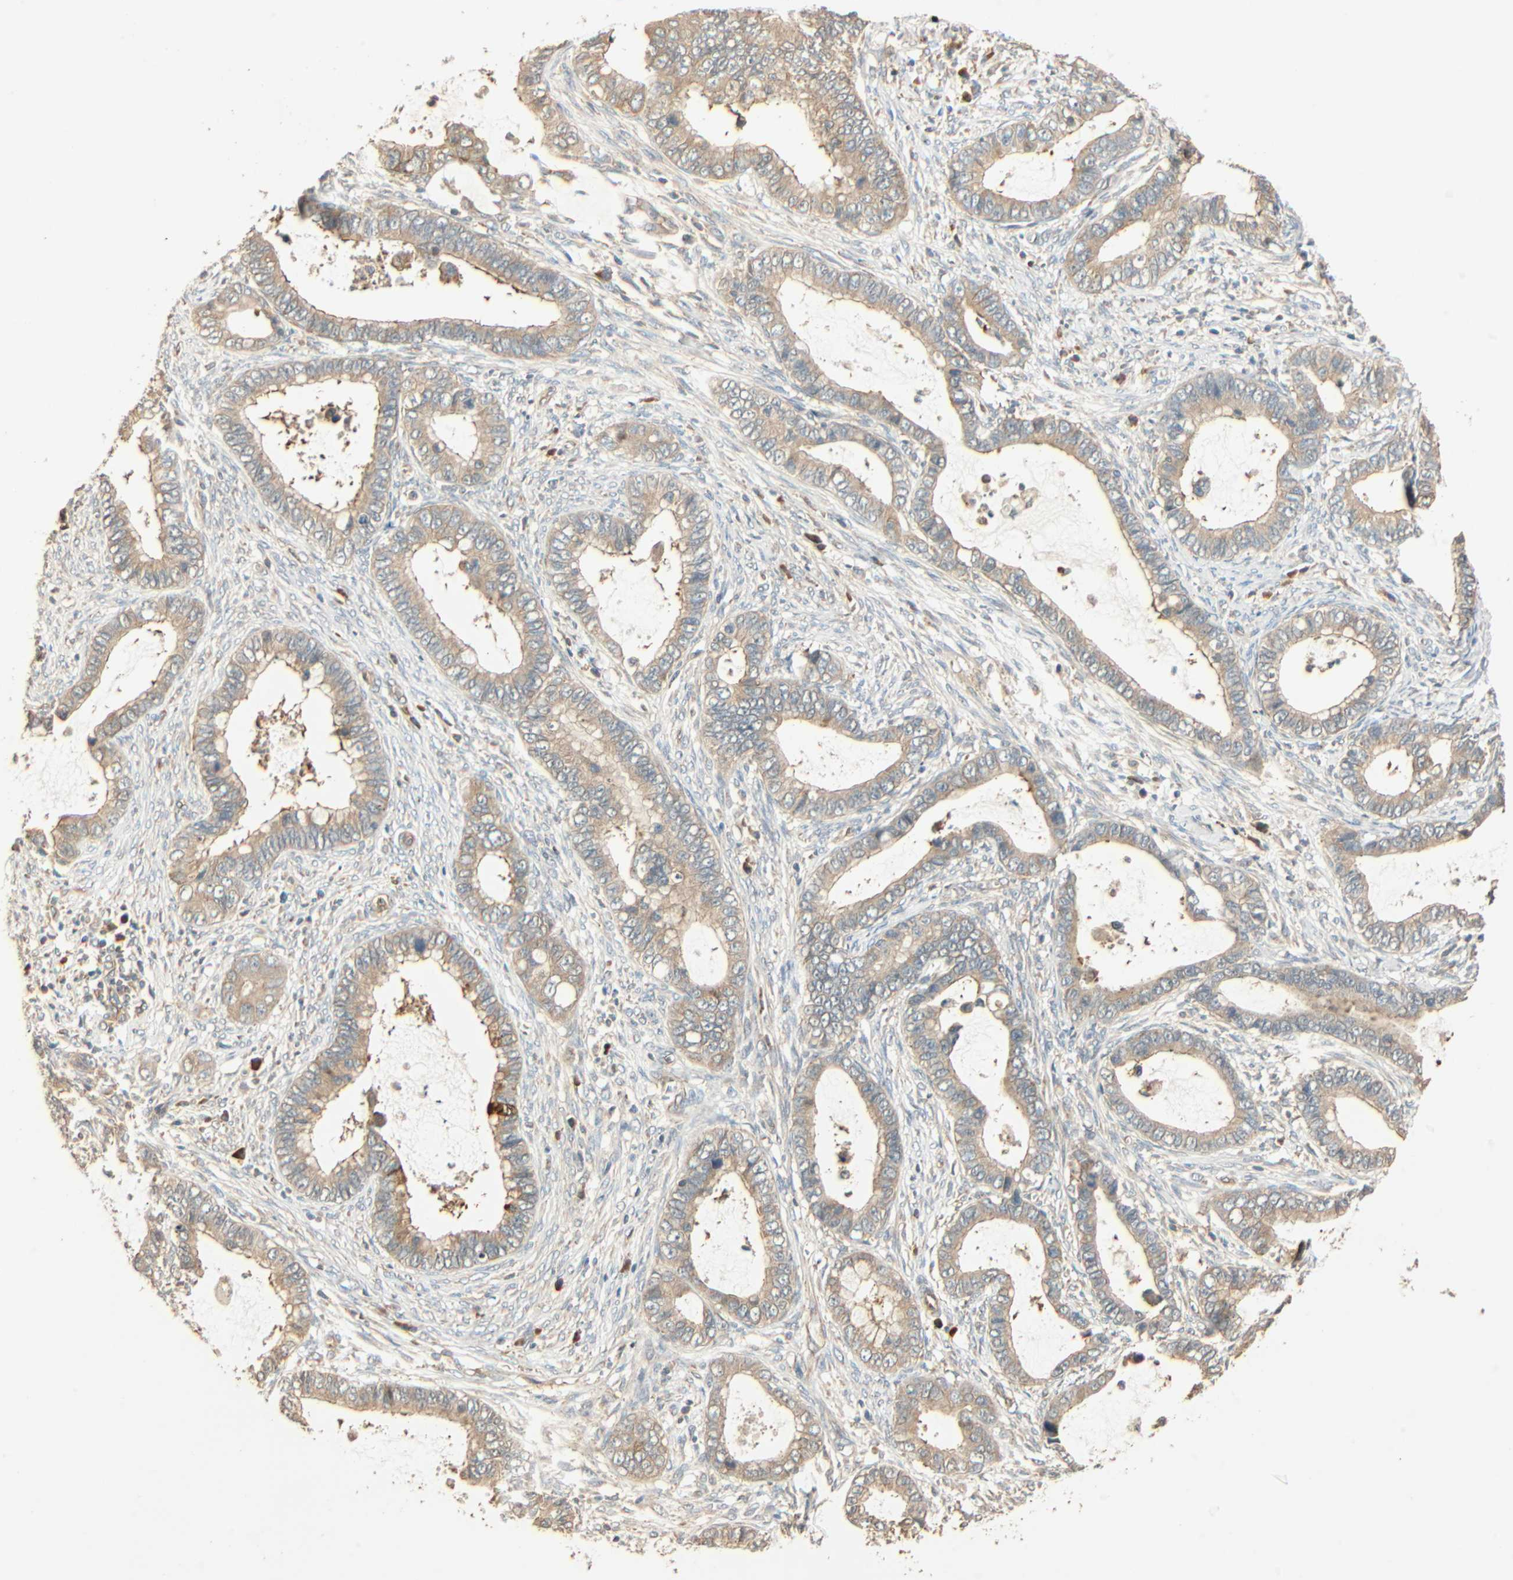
{"staining": {"intensity": "weak", "quantity": ">75%", "location": "cytoplasmic/membranous"}, "tissue": "cervical cancer", "cell_type": "Tumor cells", "image_type": "cancer", "snomed": [{"axis": "morphology", "description": "Adenocarcinoma, NOS"}, {"axis": "topography", "description": "Cervix"}], "caption": "About >75% of tumor cells in cervical cancer (adenocarcinoma) show weak cytoplasmic/membranous protein staining as visualized by brown immunohistochemical staining.", "gene": "GALK1", "patient": {"sex": "female", "age": 44}}